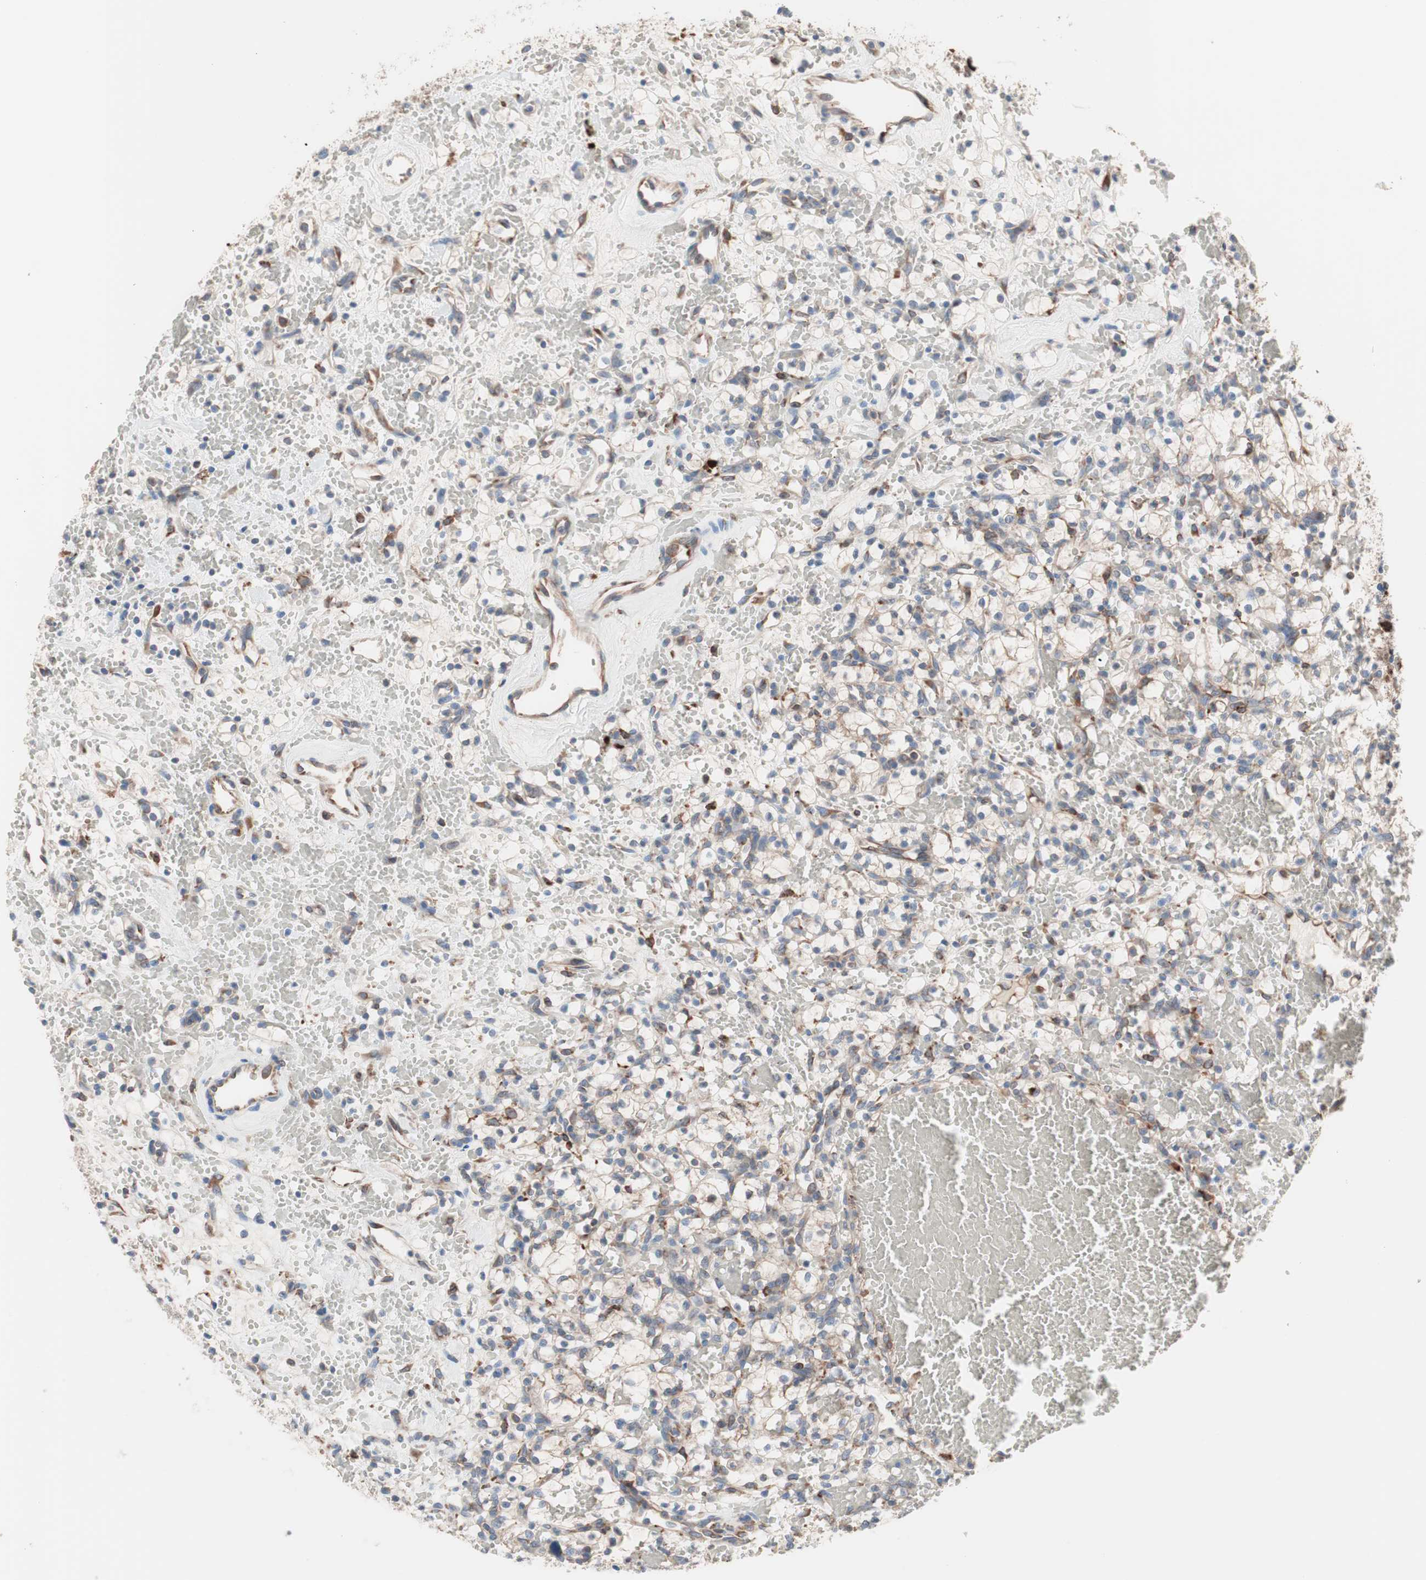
{"staining": {"intensity": "weak", "quantity": "<25%", "location": "cytoplasmic/membranous"}, "tissue": "renal cancer", "cell_type": "Tumor cells", "image_type": "cancer", "snomed": [{"axis": "morphology", "description": "Adenocarcinoma, NOS"}, {"axis": "topography", "description": "Kidney"}], "caption": "High magnification brightfield microscopy of adenocarcinoma (renal) stained with DAB (3,3'-diaminobenzidine) (brown) and counterstained with hematoxylin (blue): tumor cells show no significant positivity.", "gene": "SLC27A4", "patient": {"sex": "female", "age": 60}}